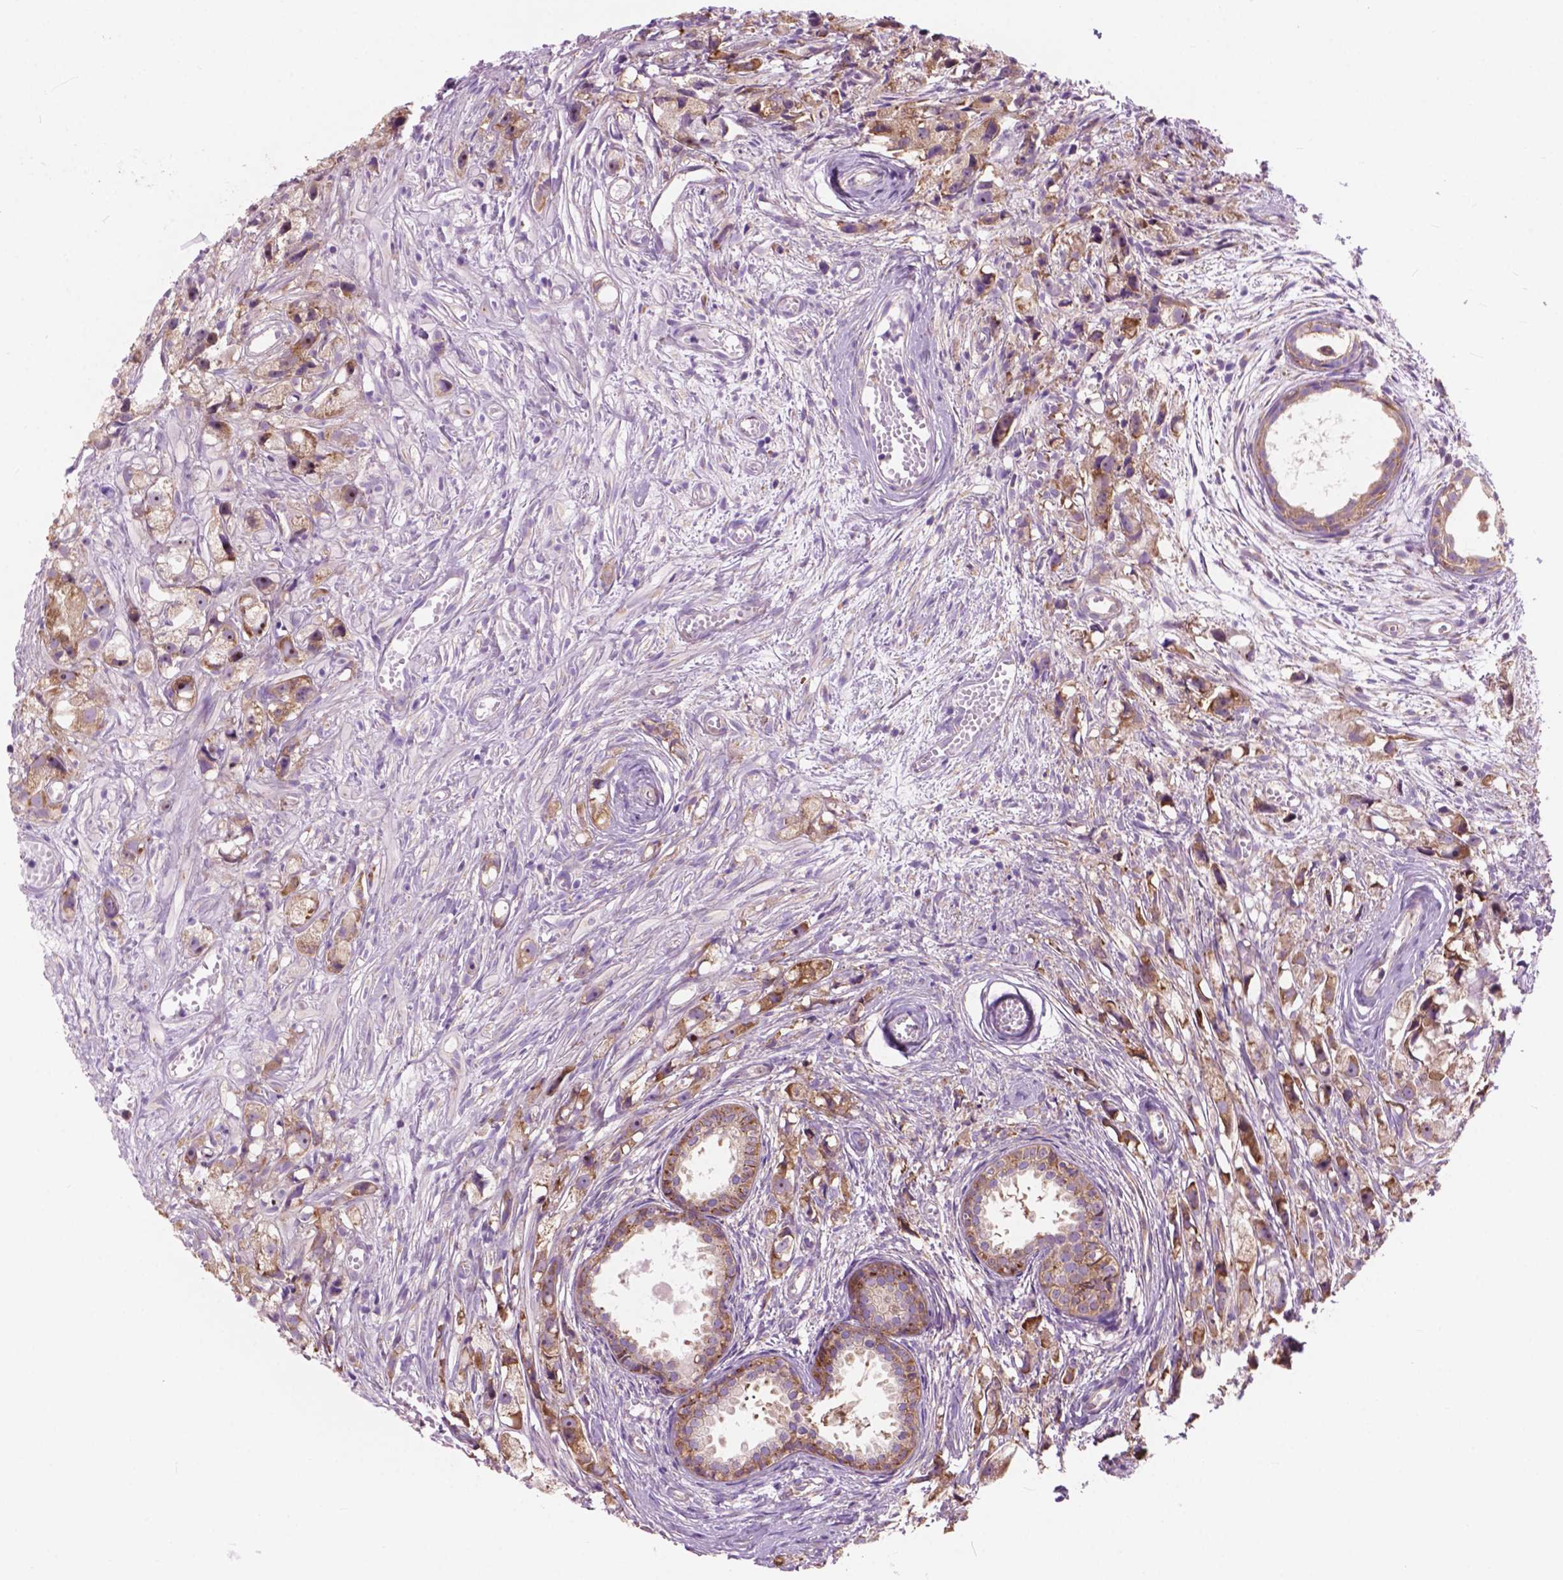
{"staining": {"intensity": "moderate", "quantity": "<25%", "location": "cytoplasmic/membranous"}, "tissue": "prostate cancer", "cell_type": "Tumor cells", "image_type": "cancer", "snomed": [{"axis": "morphology", "description": "Adenocarcinoma, High grade"}, {"axis": "topography", "description": "Prostate"}], "caption": "Prostate high-grade adenocarcinoma stained for a protein shows moderate cytoplasmic/membranous positivity in tumor cells.", "gene": "RPL37A", "patient": {"sex": "male", "age": 75}}